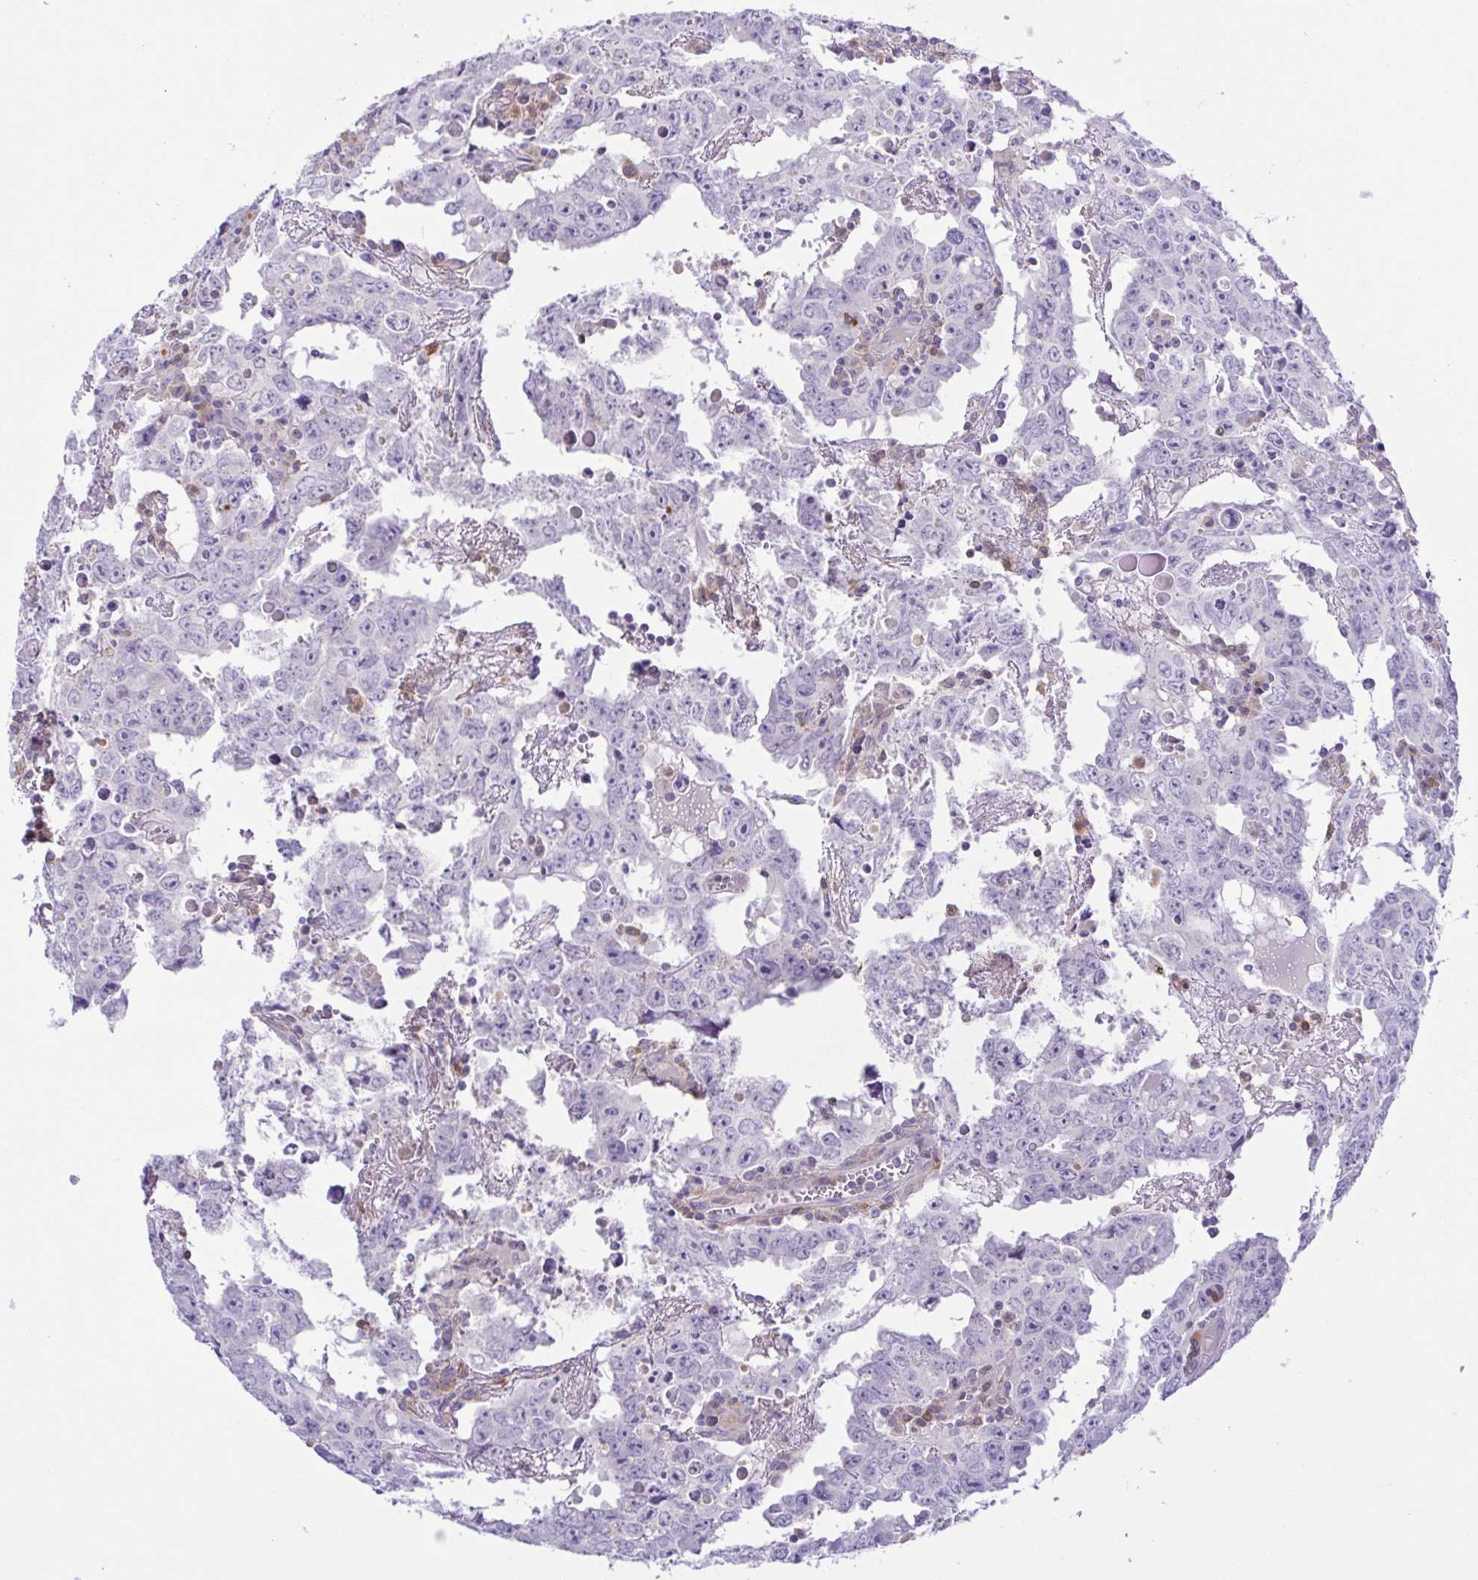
{"staining": {"intensity": "negative", "quantity": "none", "location": "none"}, "tissue": "testis cancer", "cell_type": "Tumor cells", "image_type": "cancer", "snomed": [{"axis": "morphology", "description": "Carcinoma, Embryonal, NOS"}, {"axis": "topography", "description": "Testis"}], "caption": "Tumor cells show no significant protein positivity in embryonal carcinoma (testis).", "gene": "PGLYRP1", "patient": {"sex": "male", "age": 22}}